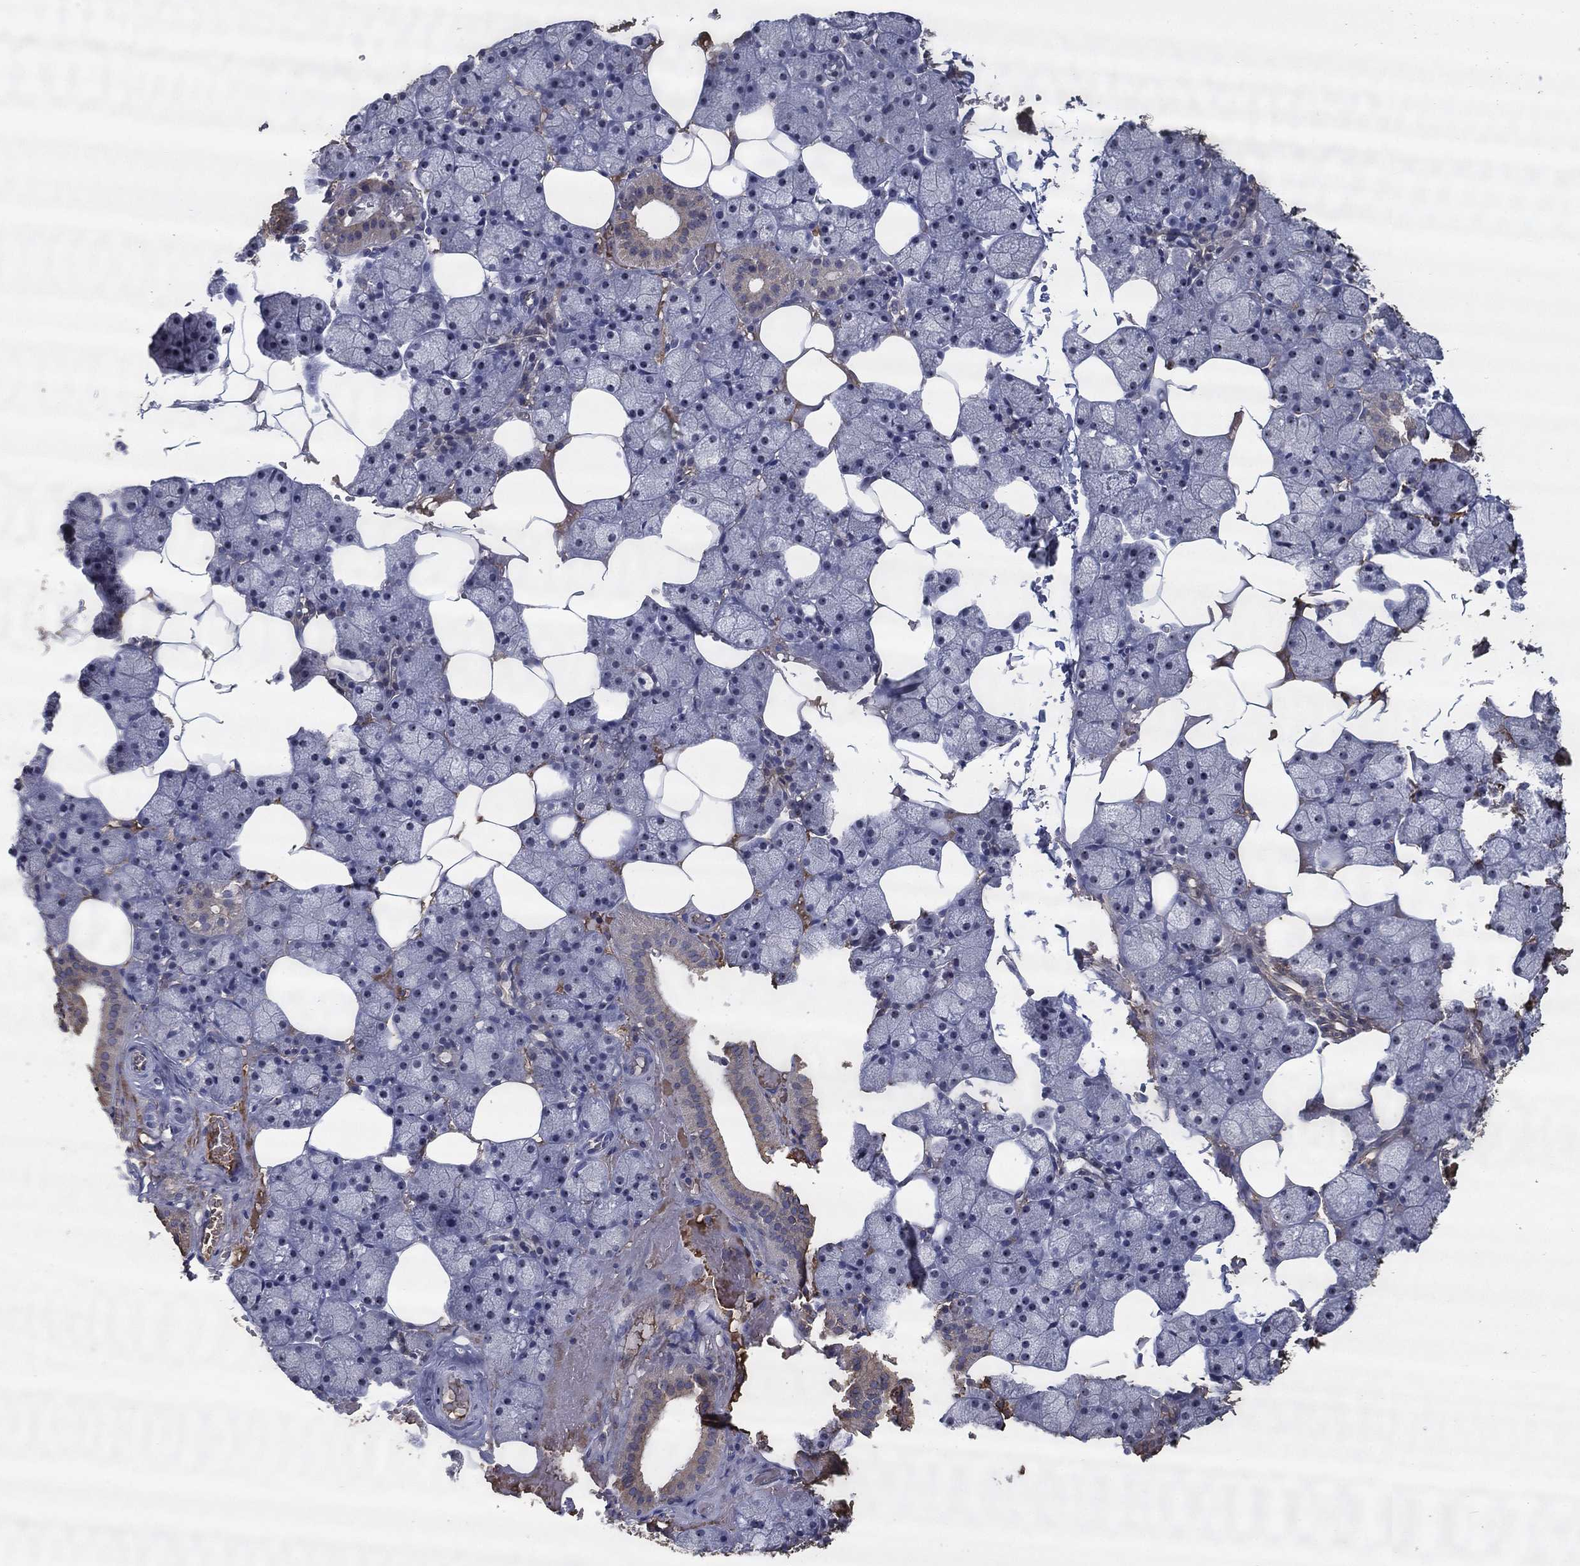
{"staining": {"intensity": "weak", "quantity": "<25%", "location": "cytoplasmic/membranous"}, "tissue": "salivary gland", "cell_type": "Glandular cells", "image_type": "normal", "snomed": [{"axis": "morphology", "description": "Normal tissue, NOS"}, {"axis": "topography", "description": "Salivary gland"}], "caption": "The histopathology image exhibits no staining of glandular cells in normal salivary gland. (DAB immunohistochemistry (IHC) with hematoxylin counter stain).", "gene": "EFNA1", "patient": {"sex": "male", "age": 38}}